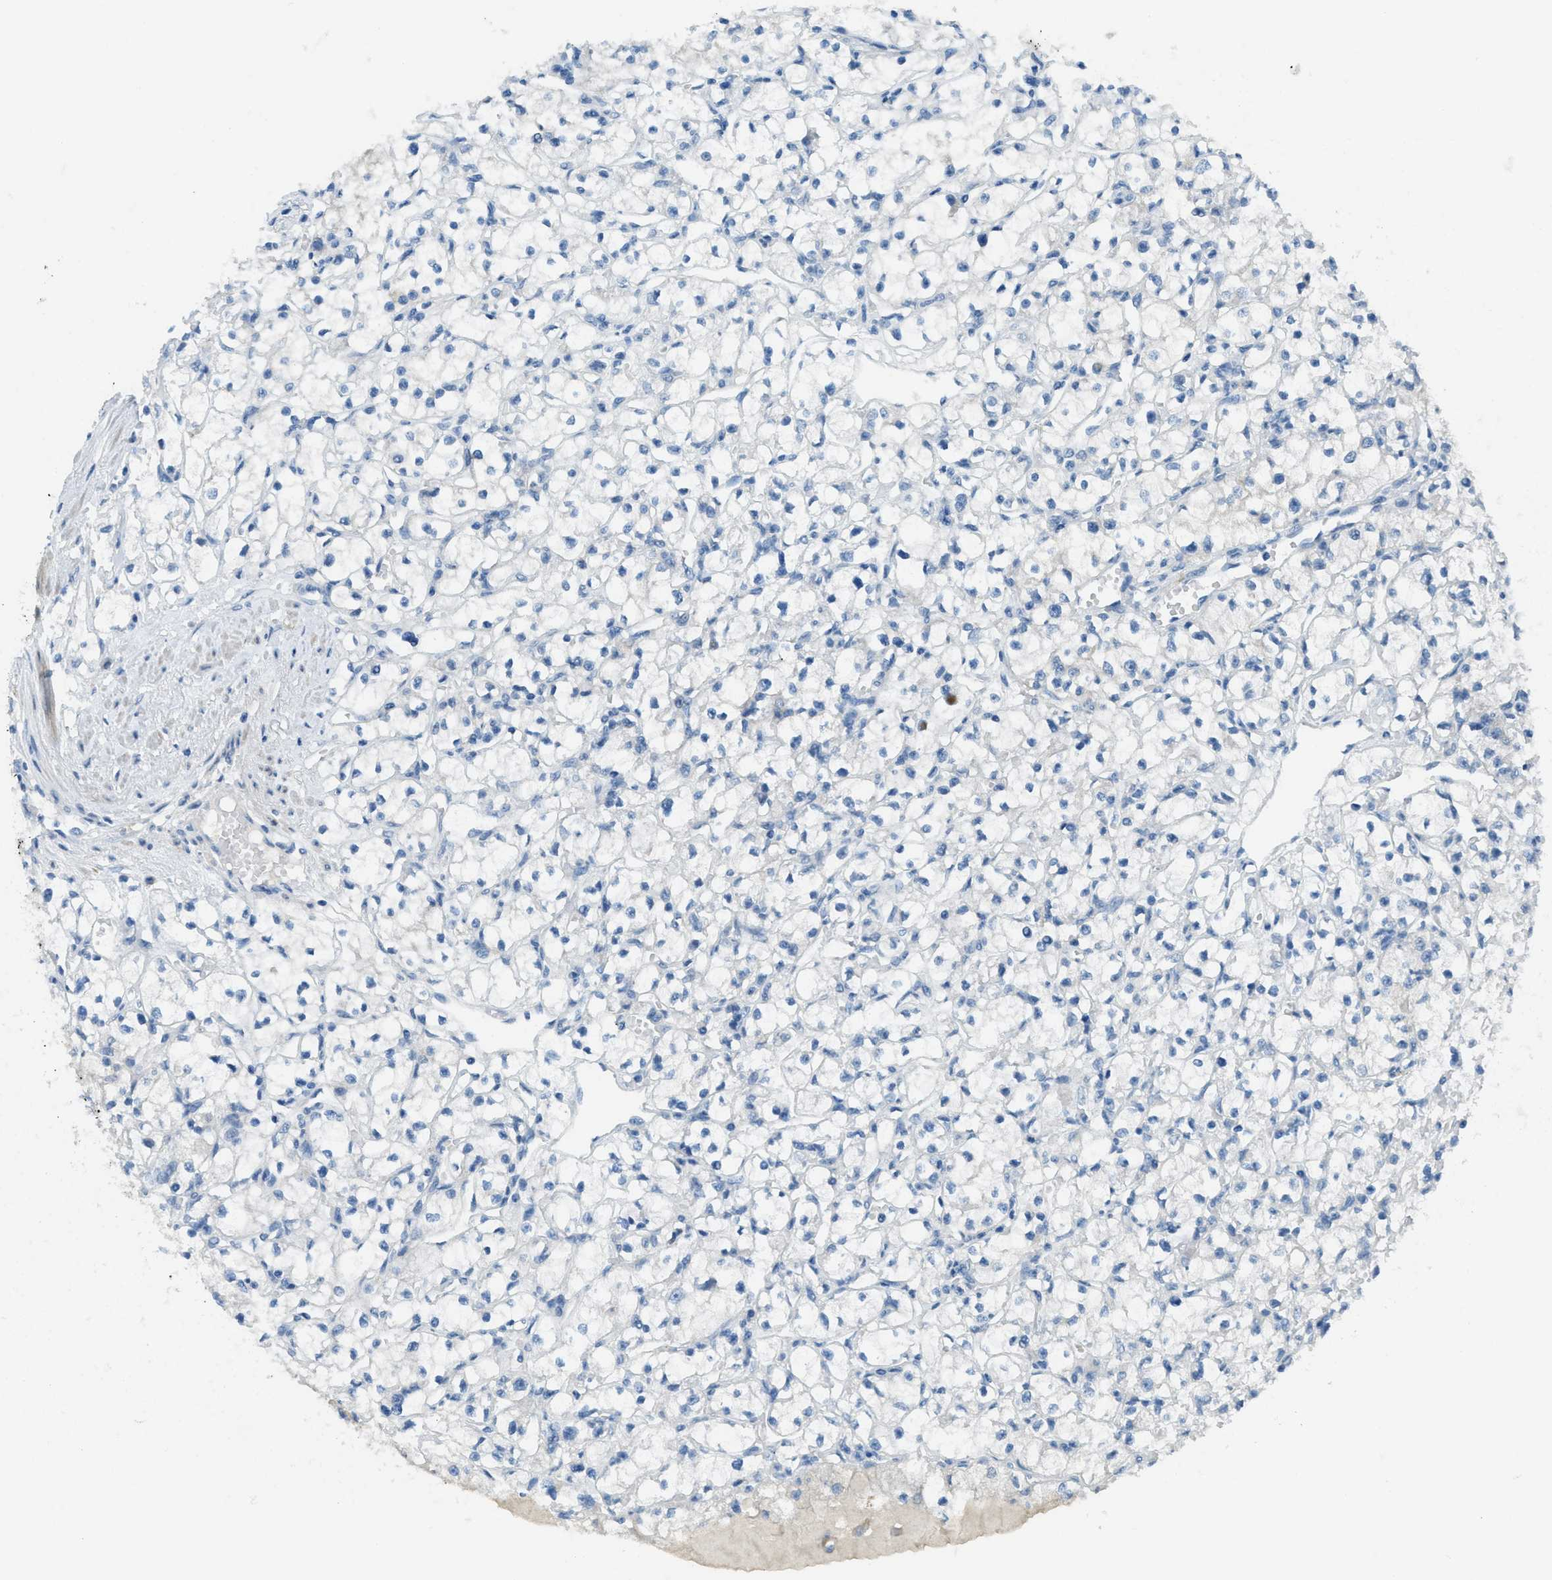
{"staining": {"intensity": "negative", "quantity": "none", "location": "none"}, "tissue": "renal cancer", "cell_type": "Tumor cells", "image_type": "cancer", "snomed": [{"axis": "morphology", "description": "Adenocarcinoma, NOS"}, {"axis": "topography", "description": "Kidney"}], "caption": "Immunohistochemical staining of human renal cancer (adenocarcinoma) displays no significant expression in tumor cells.", "gene": "KLHL8", "patient": {"sex": "male", "age": 56}}